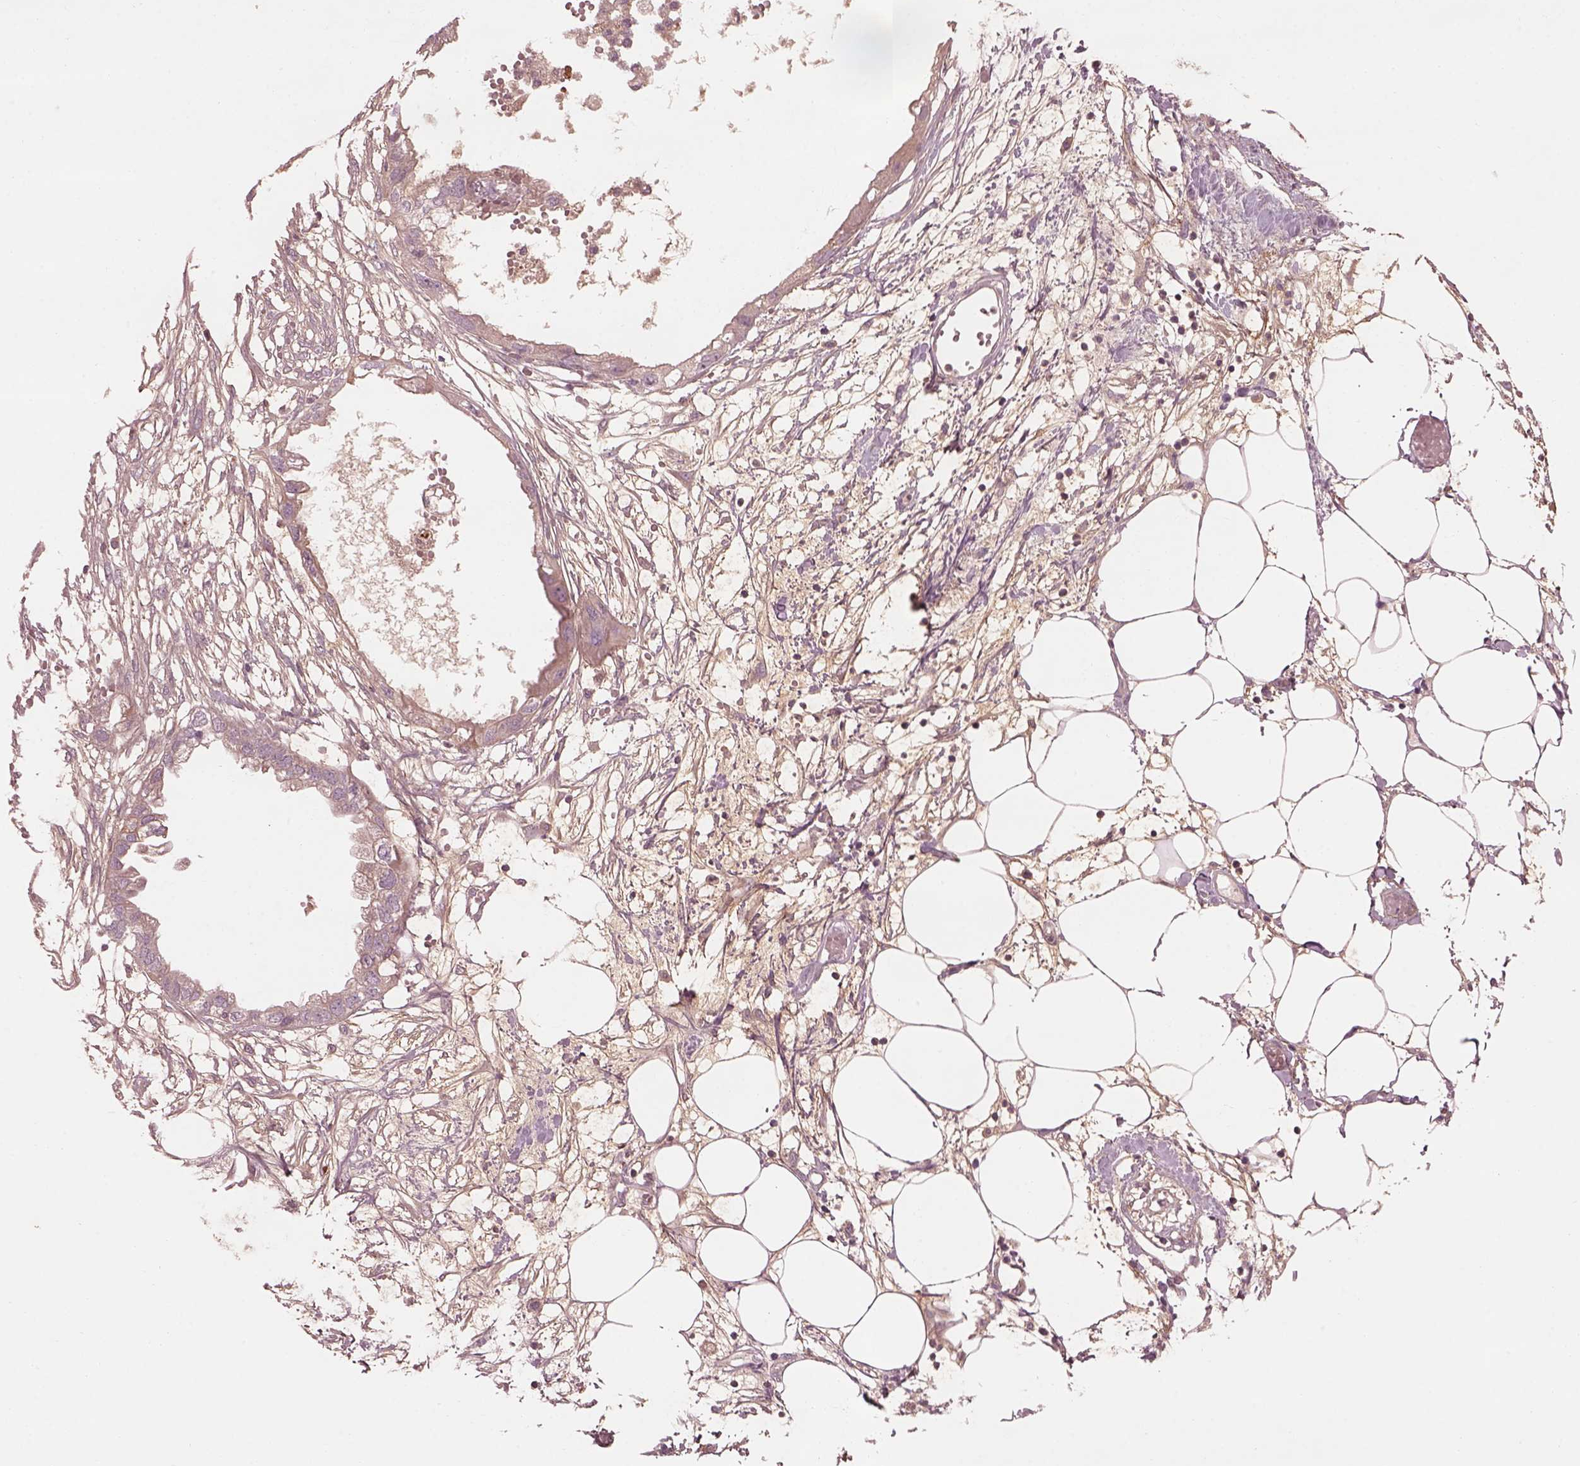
{"staining": {"intensity": "negative", "quantity": "none", "location": "none"}, "tissue": "endometrial cancer", "cell_type": "Tumor cells", "image_type": "cancer", "snomed": [{"axis": "morphology", "description": "Adenocarcinoma, NOS"}, {"axis": "morphology", "description": "Adenocarcinoma, metastatic, NOS"}, {"axis": "topography", "description": "Adipose tissue"}, {"axis": "topography", "description": "Endometrium"}], "caption": "DAB (3,3'-diaminobenzidine) immunohistochemical staining of human endometrial metastatic adenocarcinoma shows no significant positivity in tumor cells. (DAB IHC, high magnification).", "gene": "EFEMP1", "patient": {"sex": "female", "age": 67}}